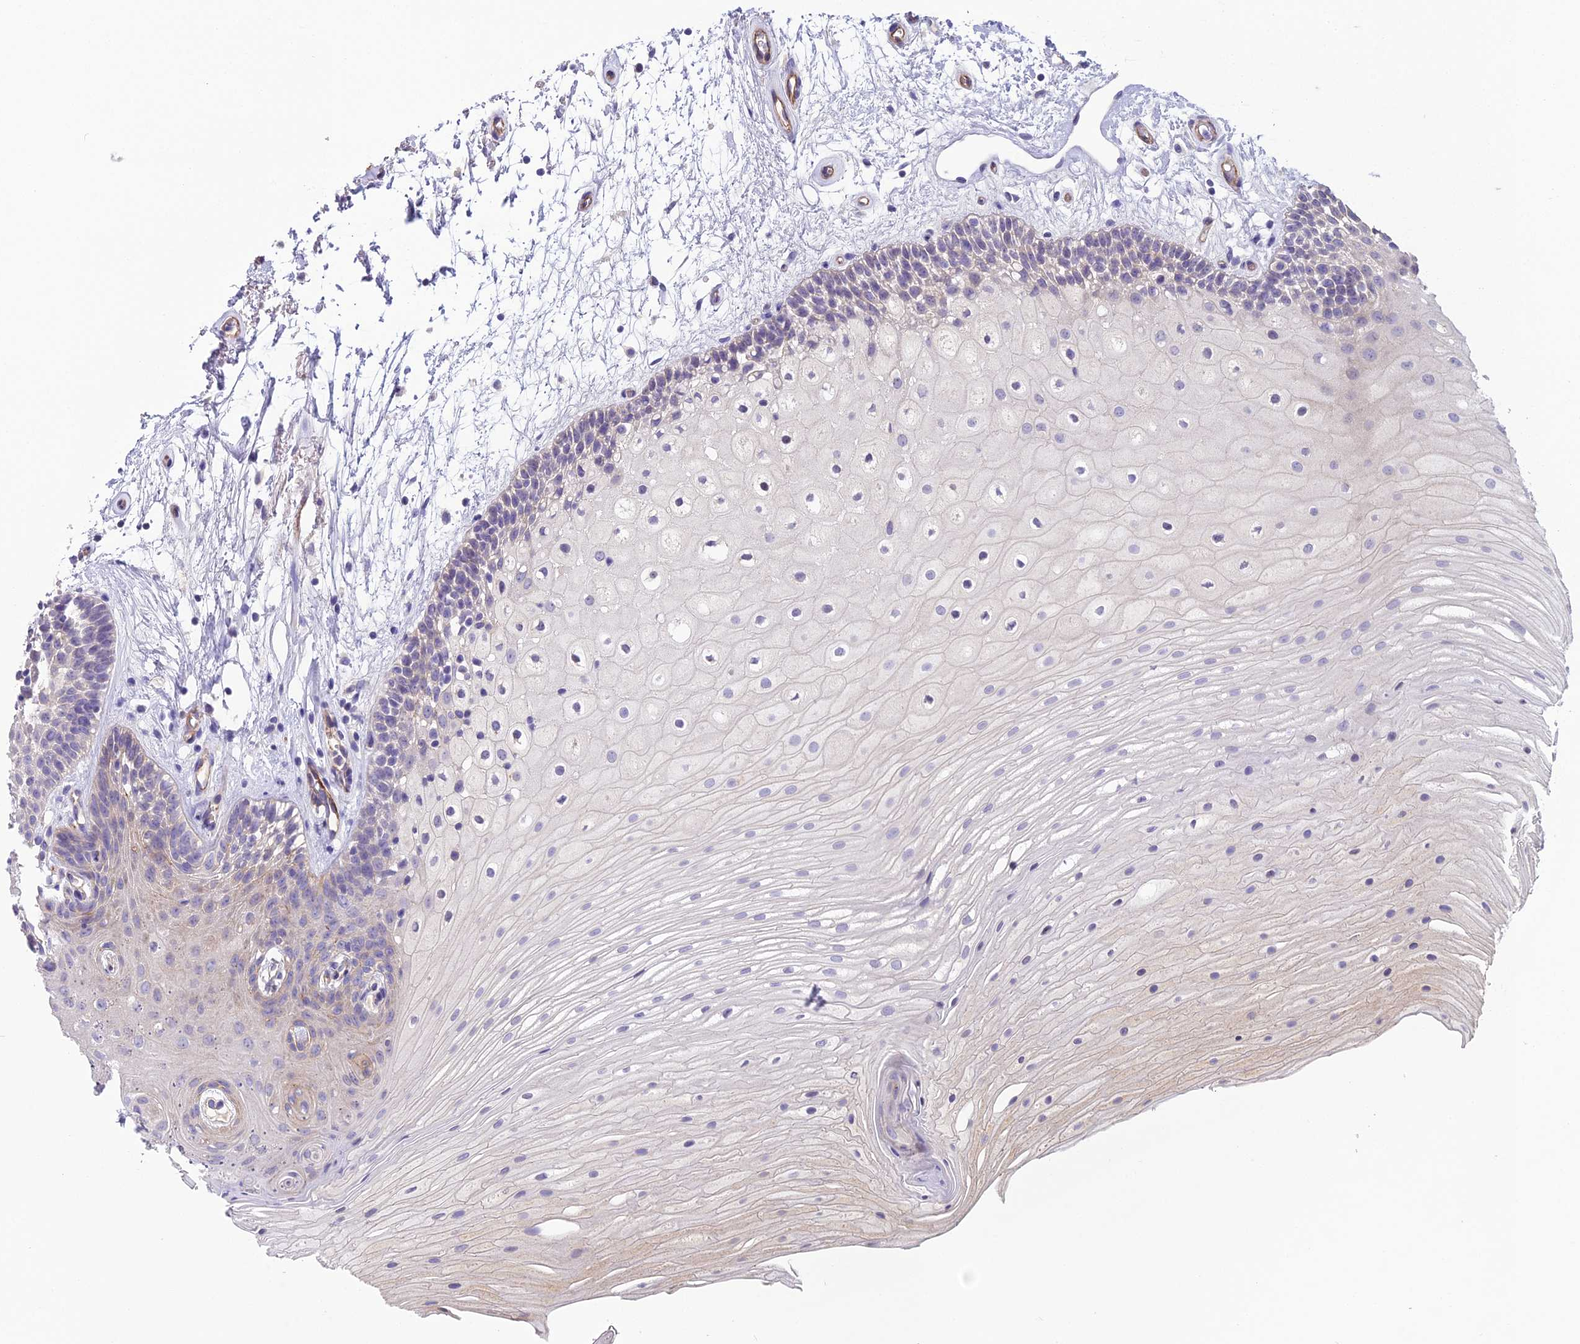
{"staining": {"intensity": "negative", "quantity": "none", "location": "none"}, "tissue": "oral mucosa", "cell_type": "Squamous epithelial cells", "image_type": "normal", "snomed": [{"axis": "morphology", "description": "Normal tissue, NOS"}, {"axis": "topography", "description": "Oral tissue"}], "caption": "Immunohistochemical staining of normal human oral mucosa shows no significant staining in squamous epithelial cells.", "gene": "CFAP47", "patient": {"sex": "female", "age": 80}}